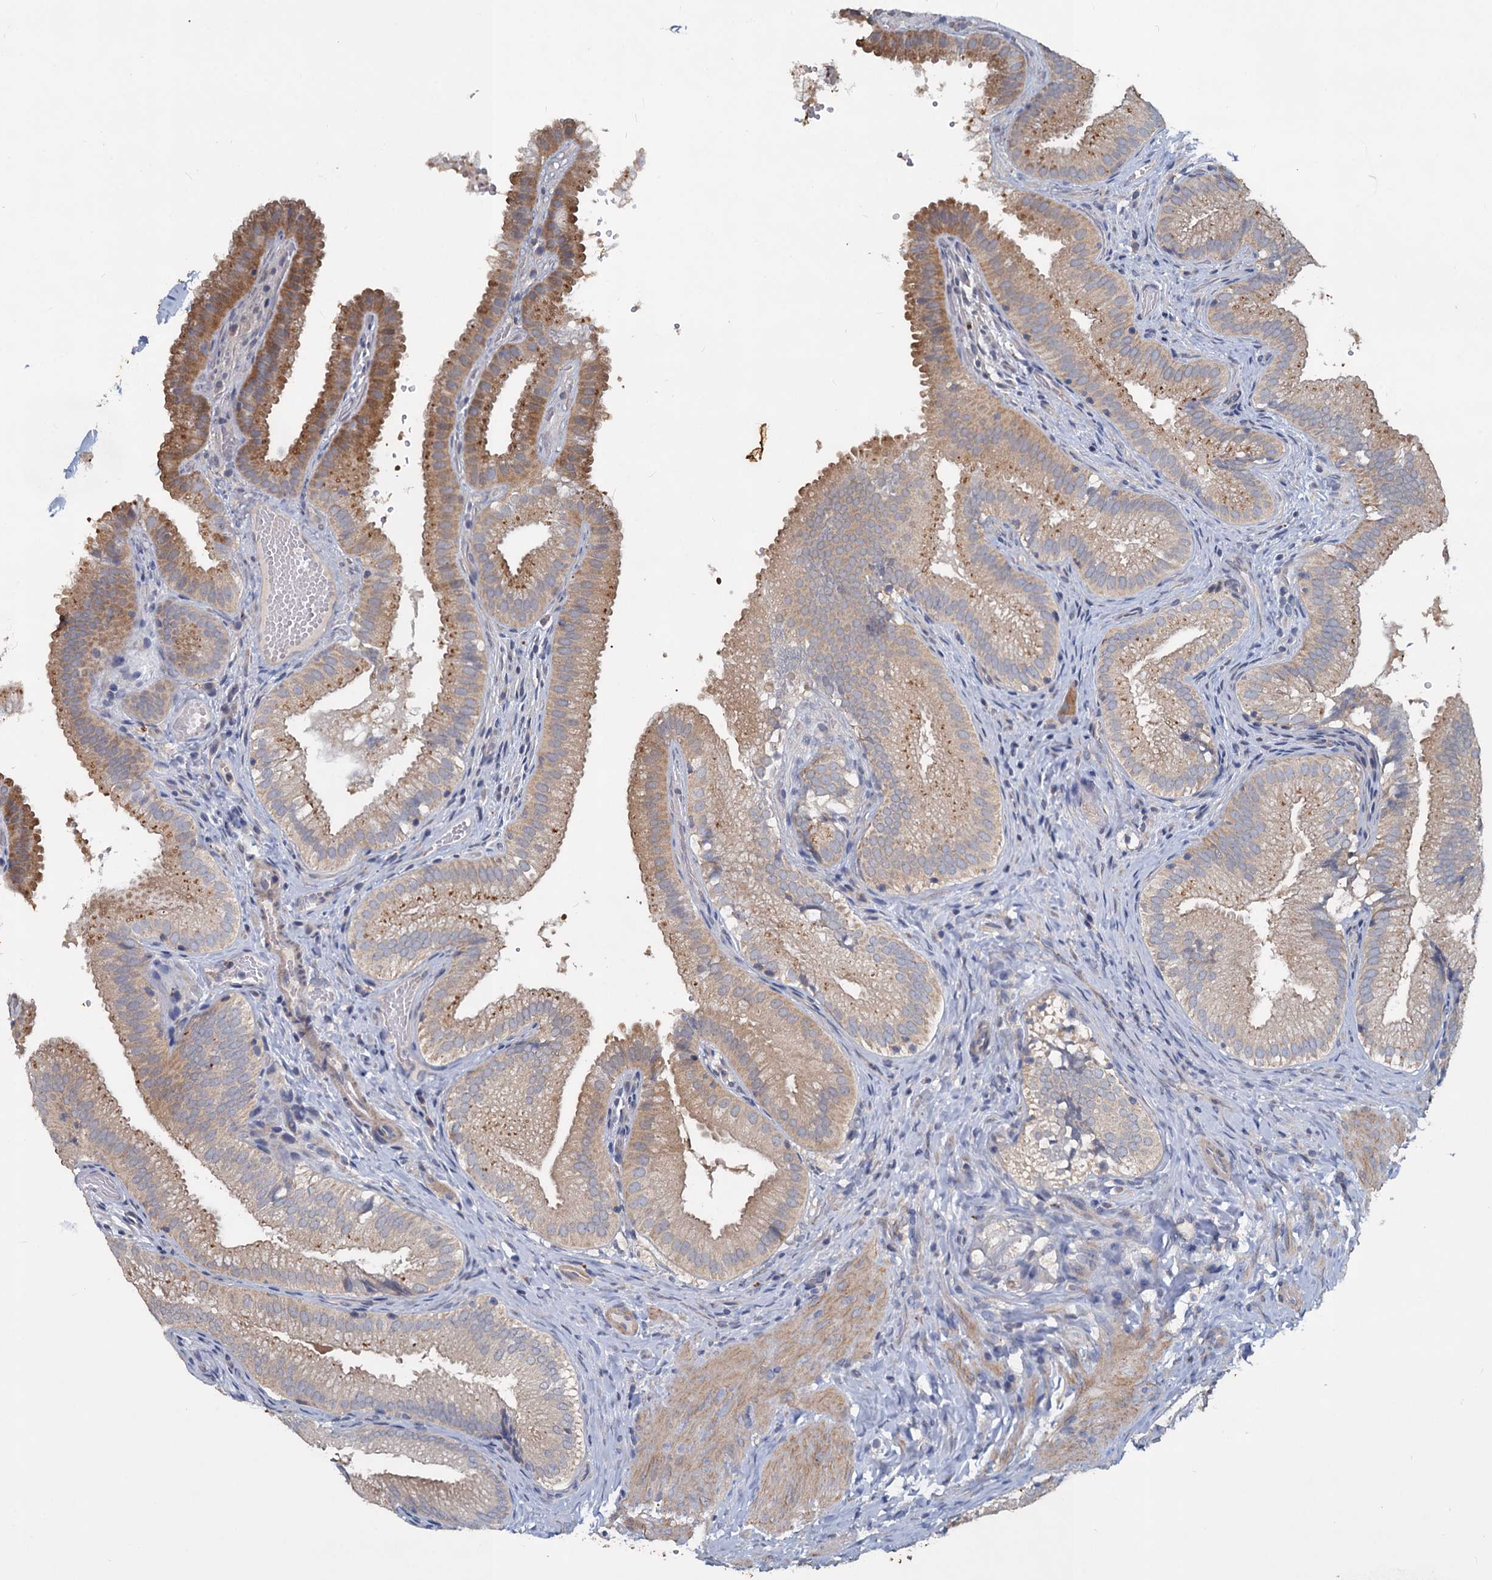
{"staining": {"intensity": "moderate", "quantity": "25%-75%", "location": "cytoplasmic/membranous"}, "tissue": "gallbladder", "cell_type": "Glandular cells", "image_type": "normal", "snomed": [{"axis": "morphology", "description": "Normal tissue, NOS"}, {"axis": "topography", "description": "Gallbladder"}], "caption": "IHC (DAB (3,3'-diaminobenzidine)) staining of normal gallbladder shows moderate cytoplasmic/membranous protein positivity in about 25%-75% of glandular cells.", "gene": "SLC2A7", "patient": {"sex": "female", "age": 30}}